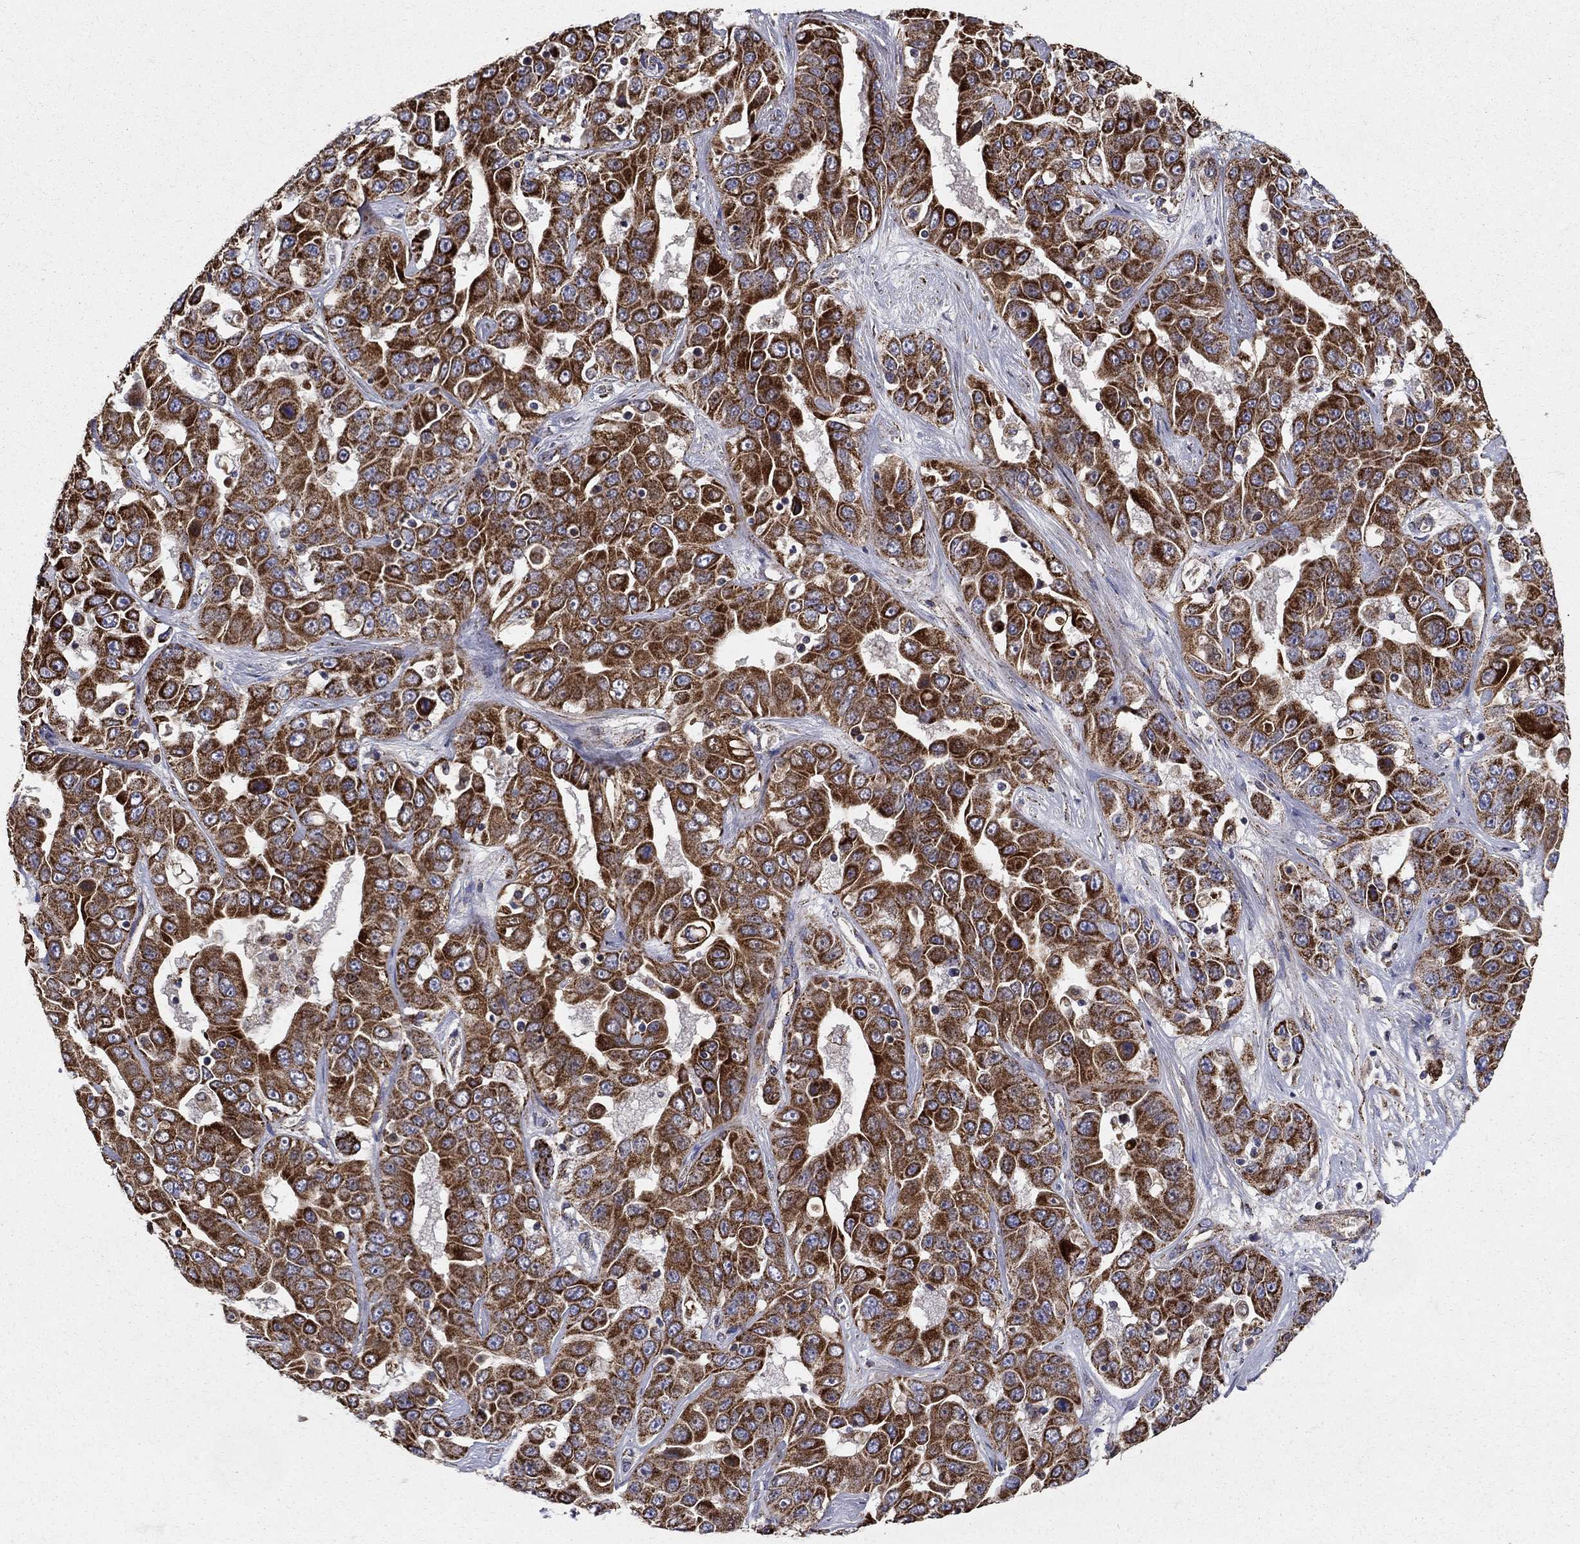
{"staining": {"intensity": "strong", "quantity": ">75%", "location": "cytoplasmic/membranous"}, "tissue": "liver cancer", "cell_type": "Tumor cells", "image_type": "cancer", "snomed": [{"axis": "morphology", "description": "Cholangiocarcinoma"}, {"axis": "topography", "description": "Liver"}], "caption": "Human cholangiocarcinoma (liver) stained for a protein (brown) exhibits strong cytoplasmic/membranous positive positivity in approximately >75% of tumor cells.", "gene": "GCSH", "patient": {"sex": "female", "age": 52}}